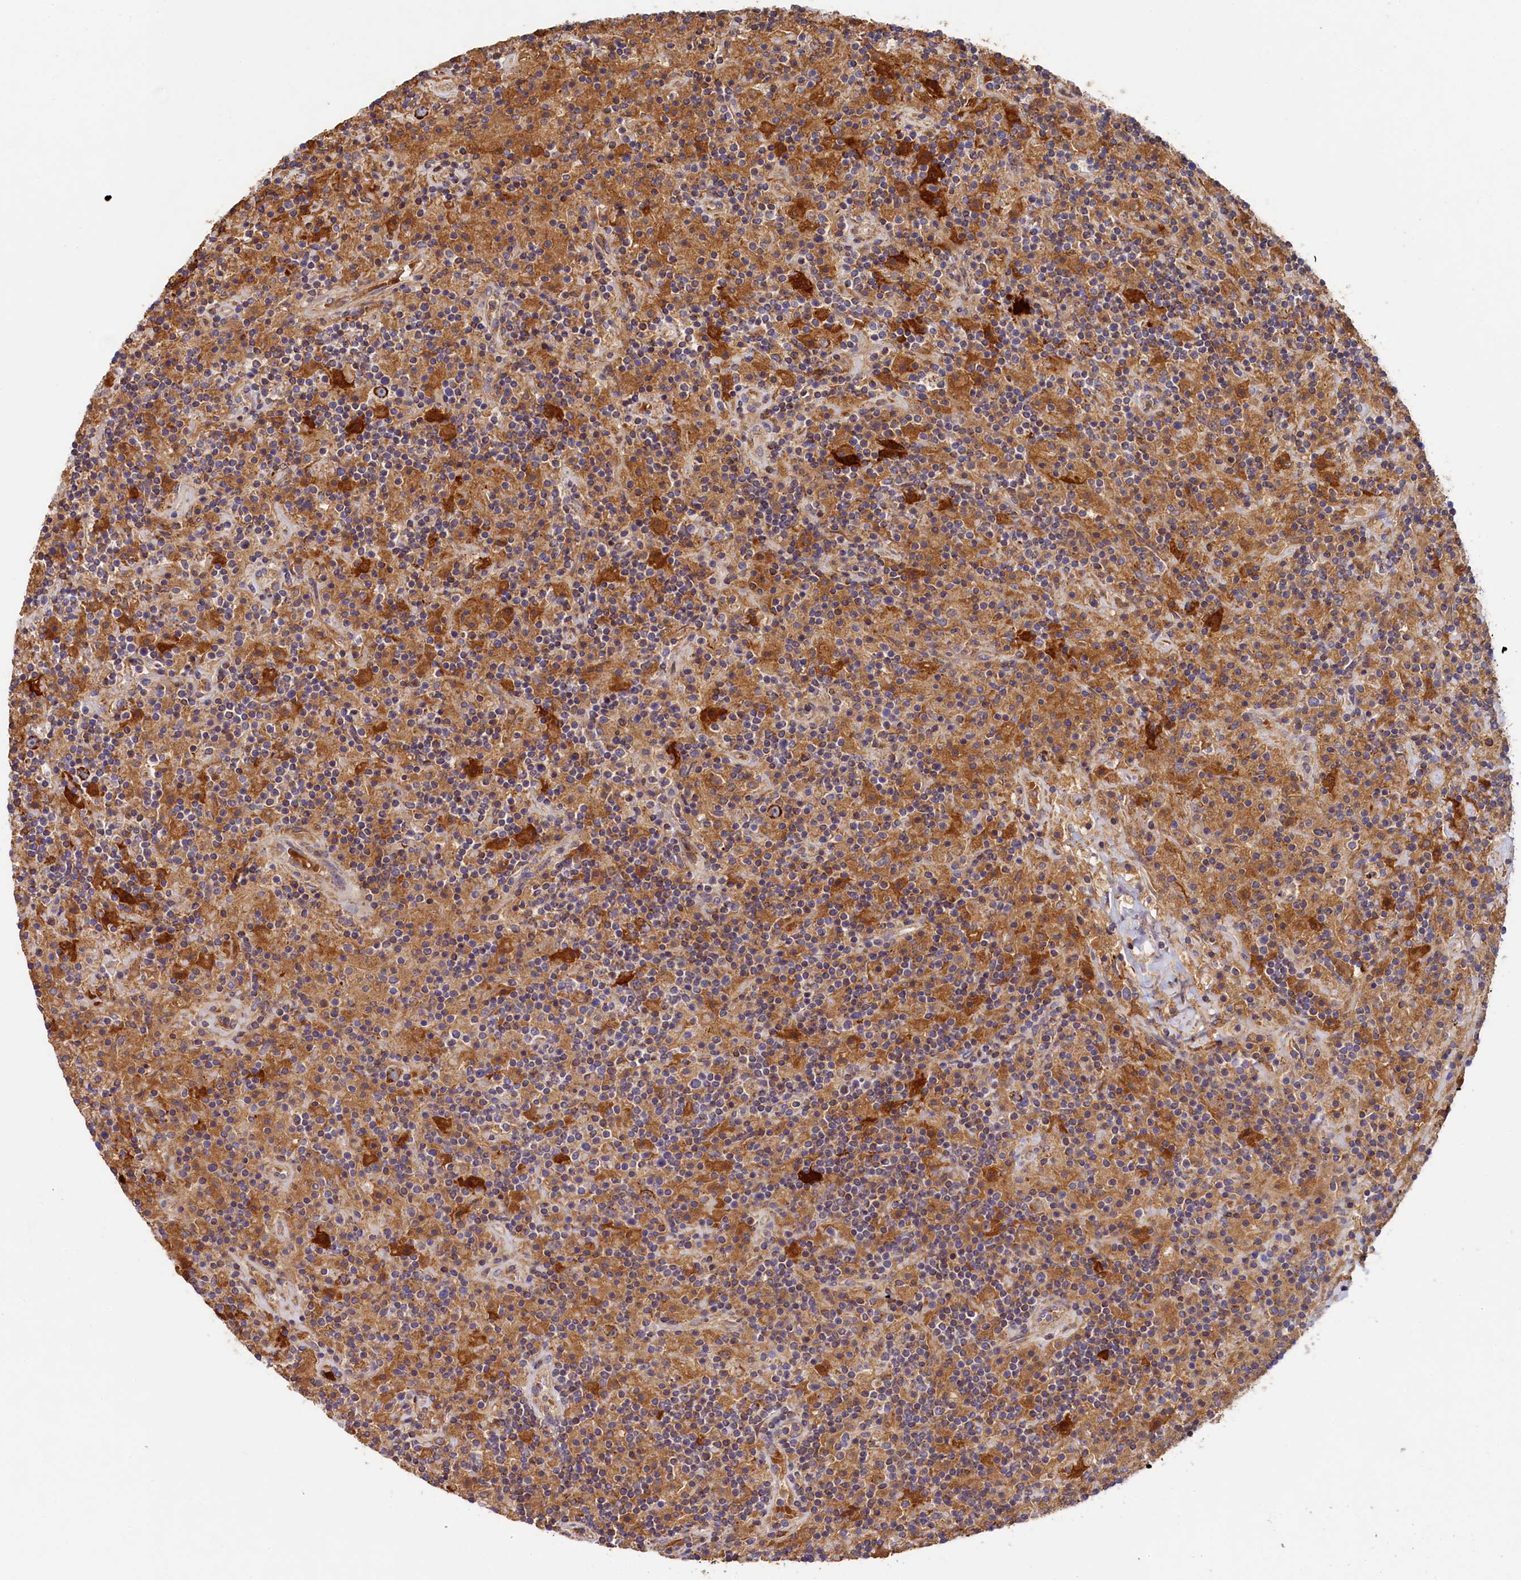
{"staining": {"intensity": "strong", "quantity": ">75%", "location": "cytoplasmic/membranous"}, "tissue": "lymphoma", "cell_type": "Tumor cells", "image_type": "cancer", "snomed": [{"axis": "morphology", "description": "Hodgkin's disease, NOS"}, {"axis": "topography", "description": "Lymph node"}], "caption": "Immunohistochemistry staining of lymphoma, which reveals high levels of strong cytoplasmic/membranous expression in approximately >75% of tumor cells indicating strong cytoplasmic/membranous protein positivity. The staining was performed using DAB (brown) for protein detection and nuclei were counterstained in hematoxylin (blue).", "gene": "SEC31B", "patient": {"sex": "male", "age": 70}}